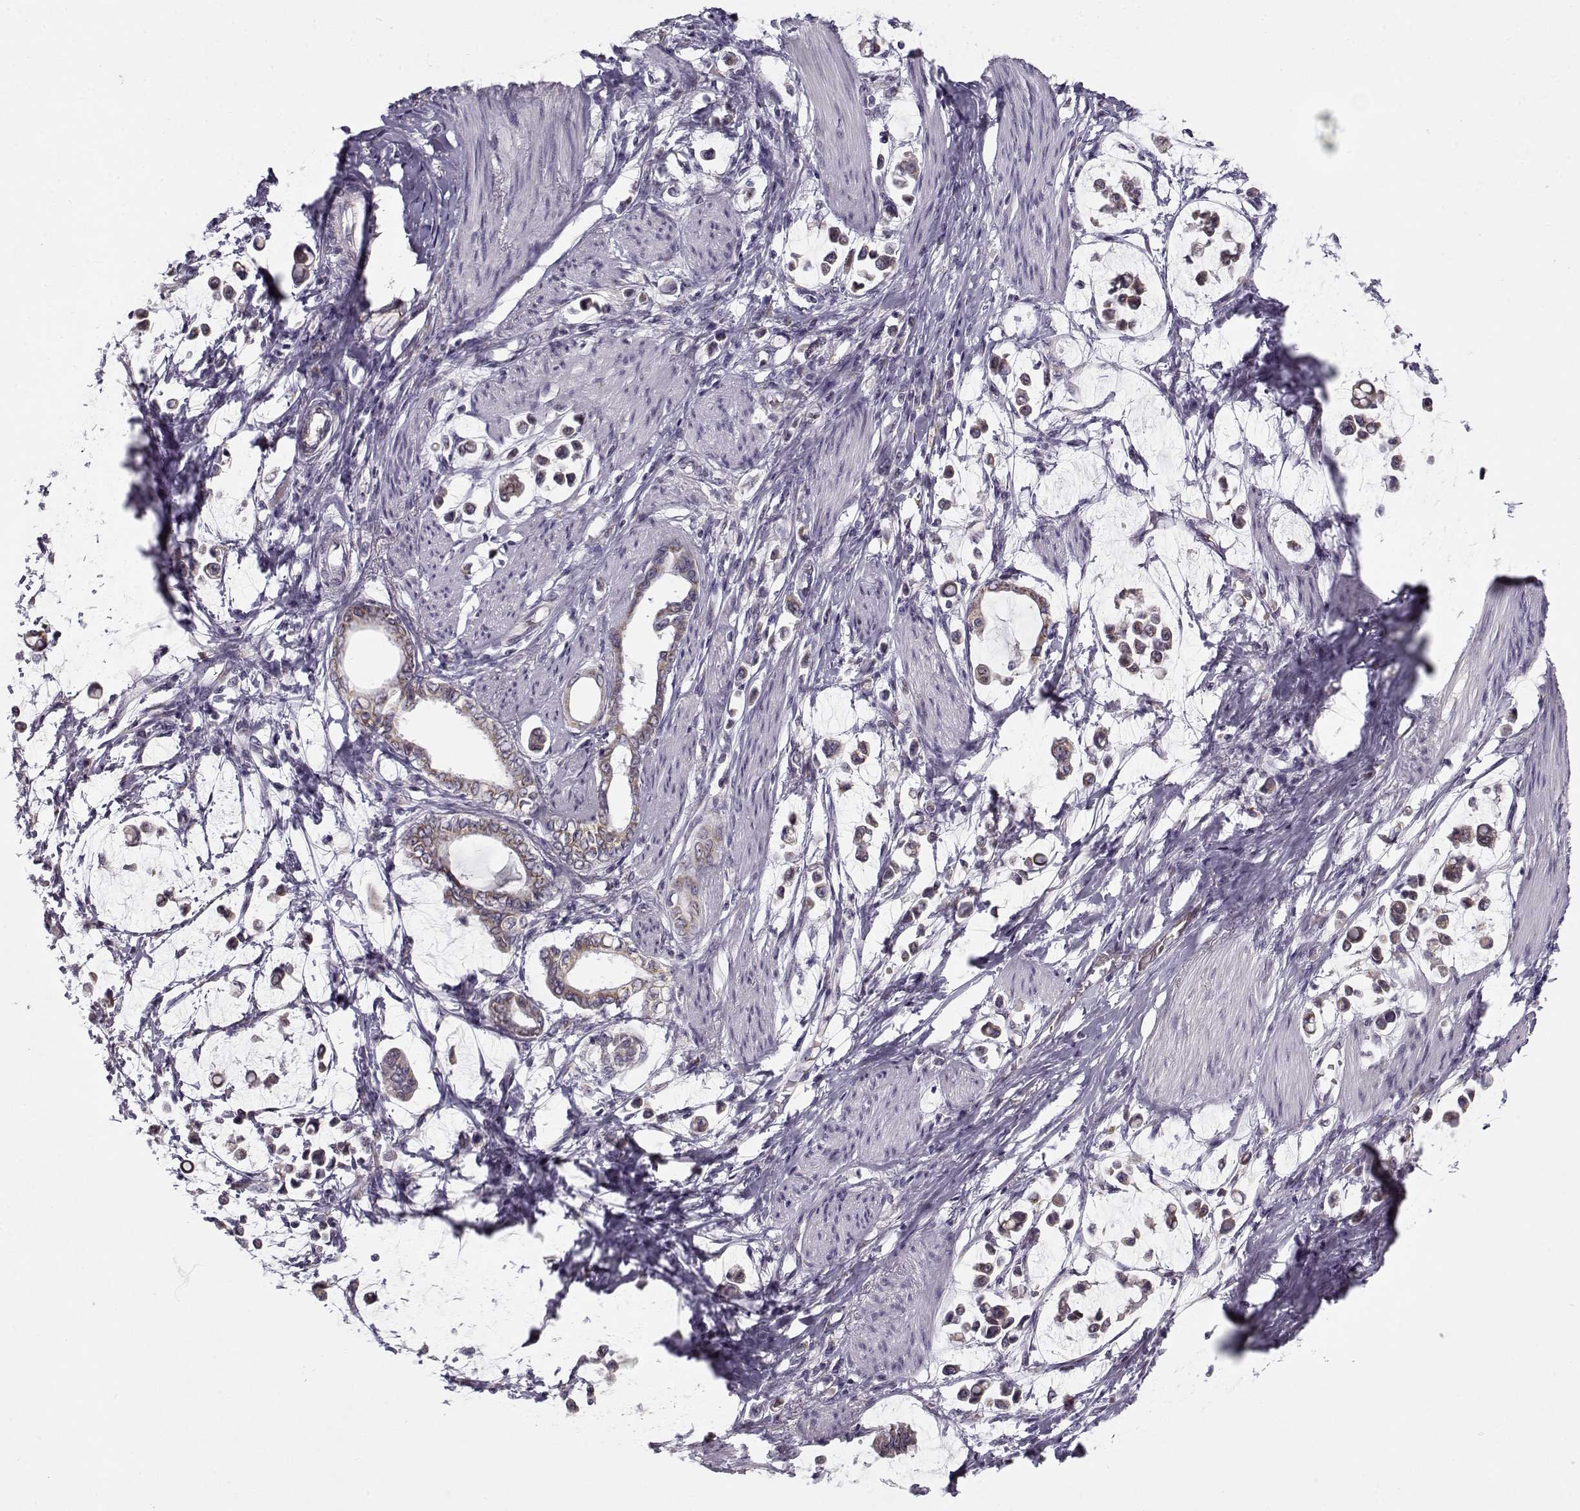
{"staining": {"intensity": "weak", "quantity": ">75%", "location": "cytoplasmic/membranous"}, "tissue": "stomach cancer", "cell_type": "Tumor cells", "image_type": "cancer", "snomed": [{"axis": "morphology", "description": "Adenocarcinoma, NOS"}, {"axis": "topography", "description": "Stomach"}], "caption": "Stomach adenocarcinoma tissue demonstrates weak cytoplasmic/membranous expression in about >75% of tumor cells, visualized by immunohistochemistry. Nuclei are stained in blue.", "gene": "SLC4A5", "patient": {"sex": "male", "age": 82}}